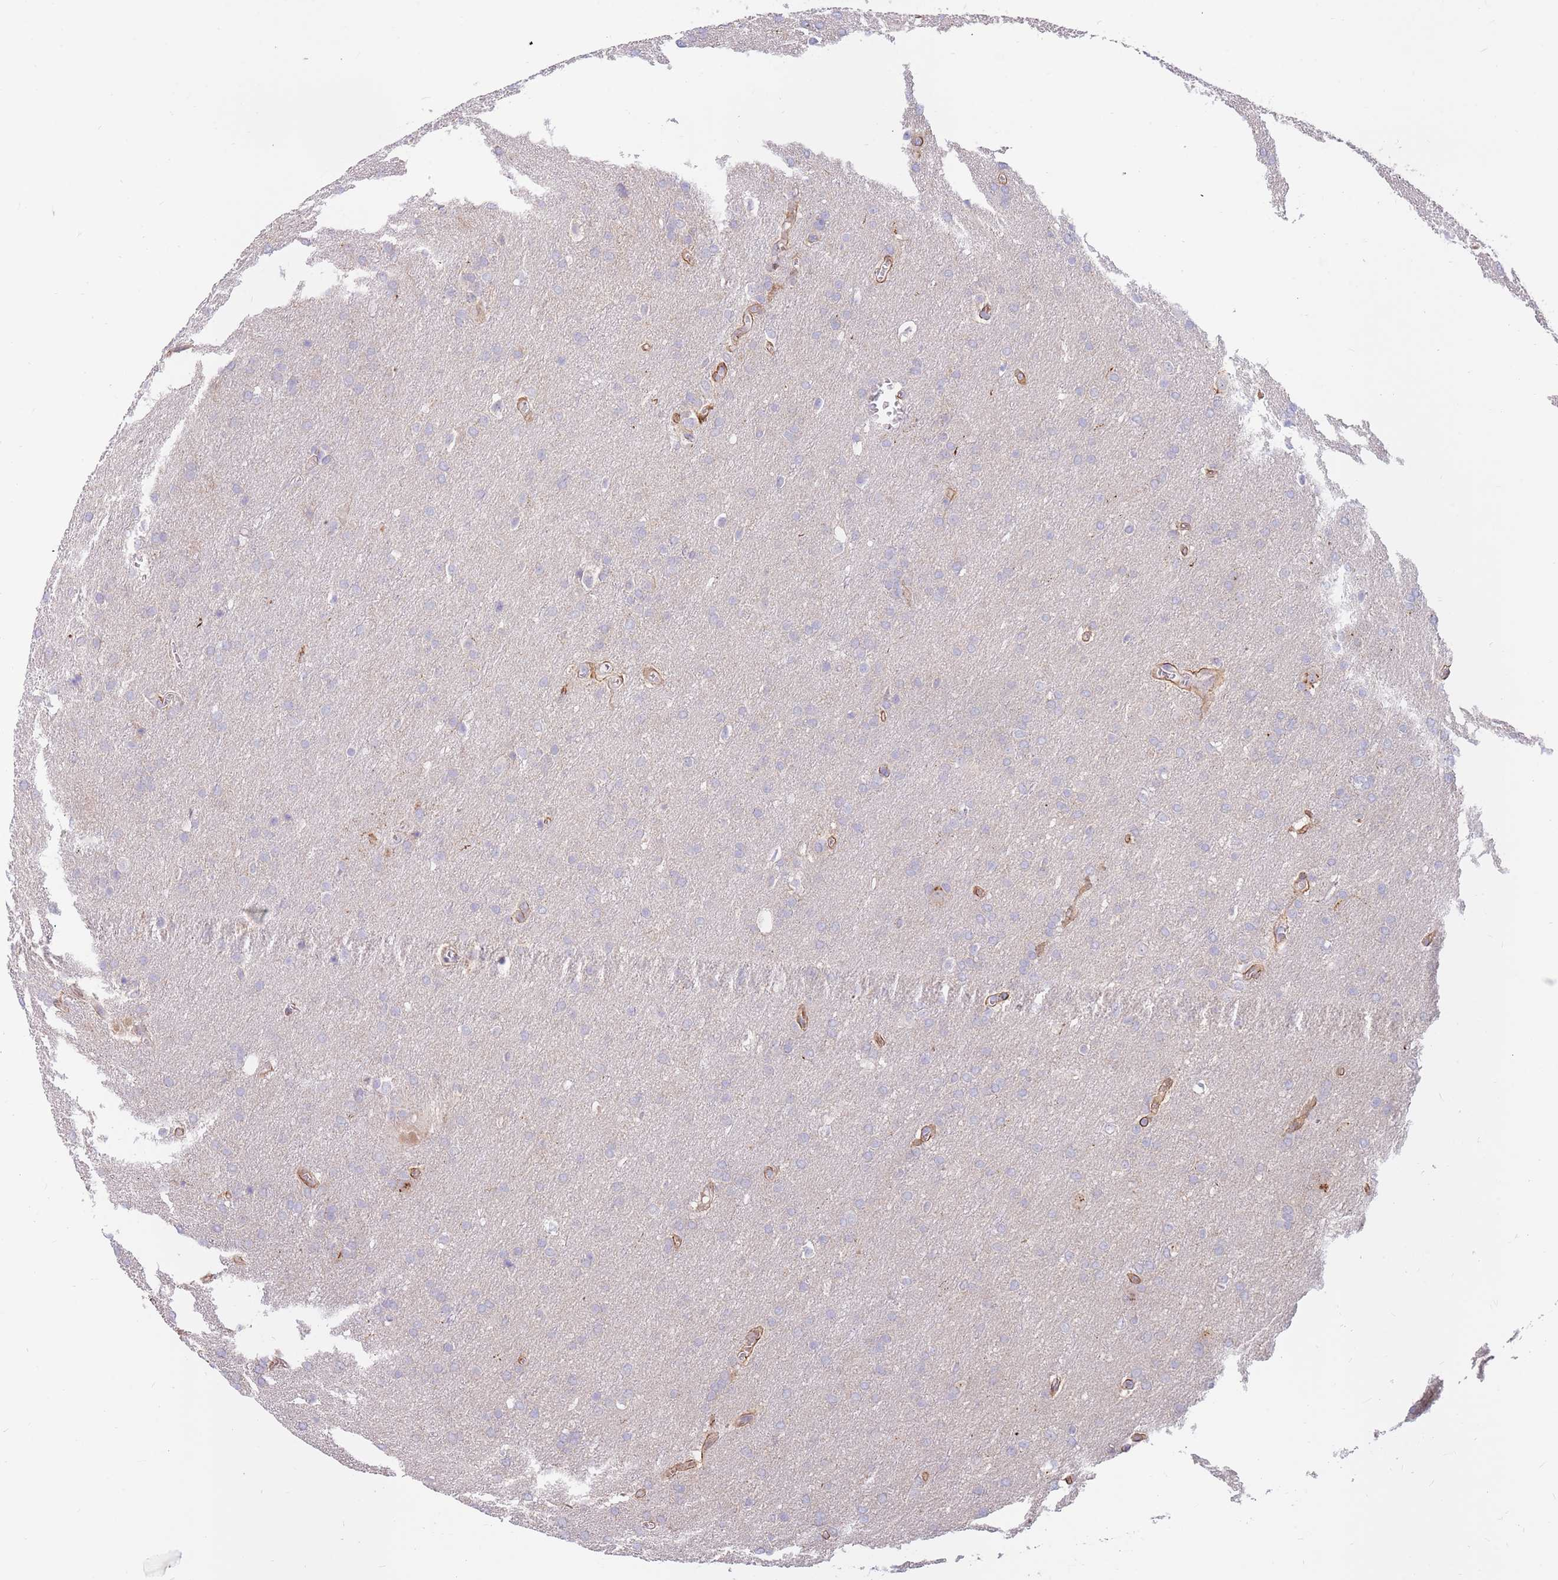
{"staining": {"intensity": "negative", "quantity": "none", "location": "none"}, "tissue": "glioma", "cell_type": "Tumor cells", "image_type": "cancer", "snomed": [{"axis": "morphology", "description": "Glioma, malignant, Low grade"}, {"axis": "topography", "description": "Brain"}], "caption": "This is a micrograph of immunohistochemistry (IHC) staining of glioma, which shows no positivity in tumor cells.", "gene": "BORCS5", "patient": {"sex": "female", "age": 32}}